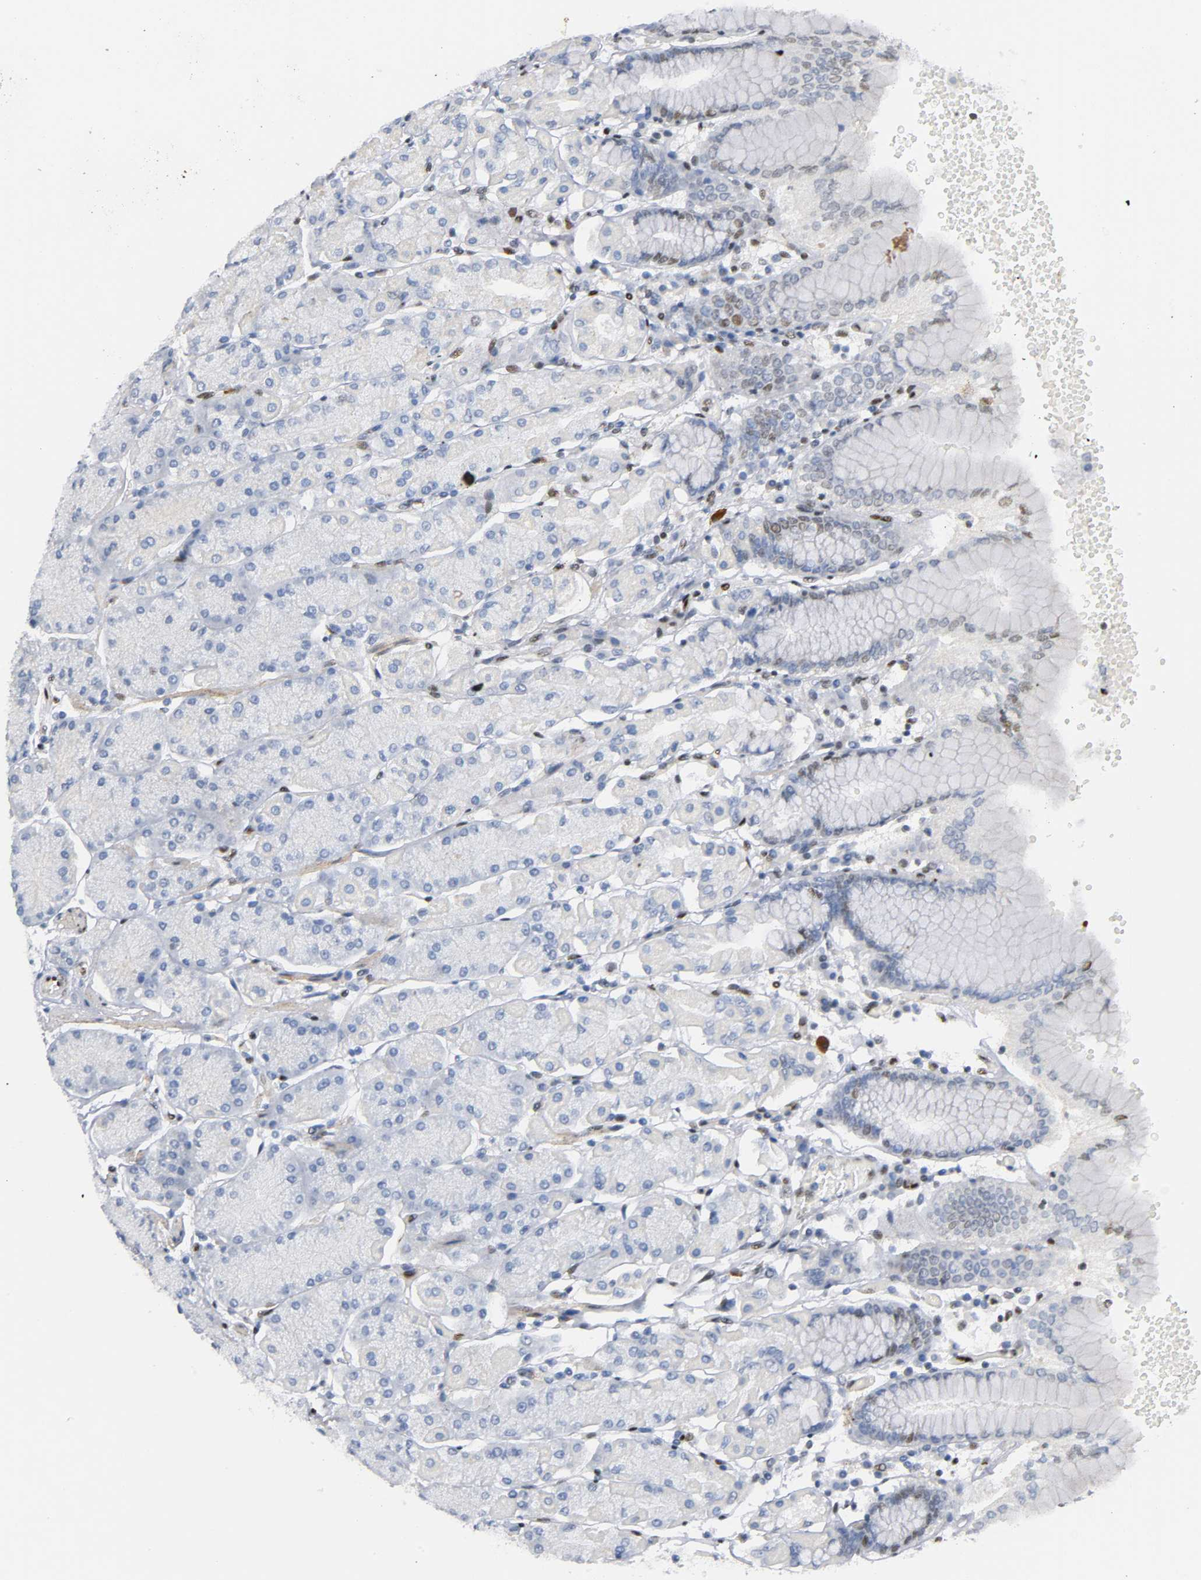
{"staining": {"intensity": "moderate", "quantity": "<25%", "location": "nuclear"}, "tissue": "stomach", "cell_type": "Glandular cells", "image_type": "normal", "snomed": [{"axis": "morphology", "description": "Normal tissue, NOS"}, {"axis": "topography", "description": "Stomach, upper"}, {"axis": "topography", "description": "Stomach"}], "caption": "DAB (3,3'-diaminobenzidine) immunohistochemical staining of normal human stomach shows moderate nuclear protein staining in approximately <25% of glandular cells. (DAB IHC with brightfield microscopy, high magnification).", "gene": "CREBBP", "patient": {"sex": "male", "age": 76}}